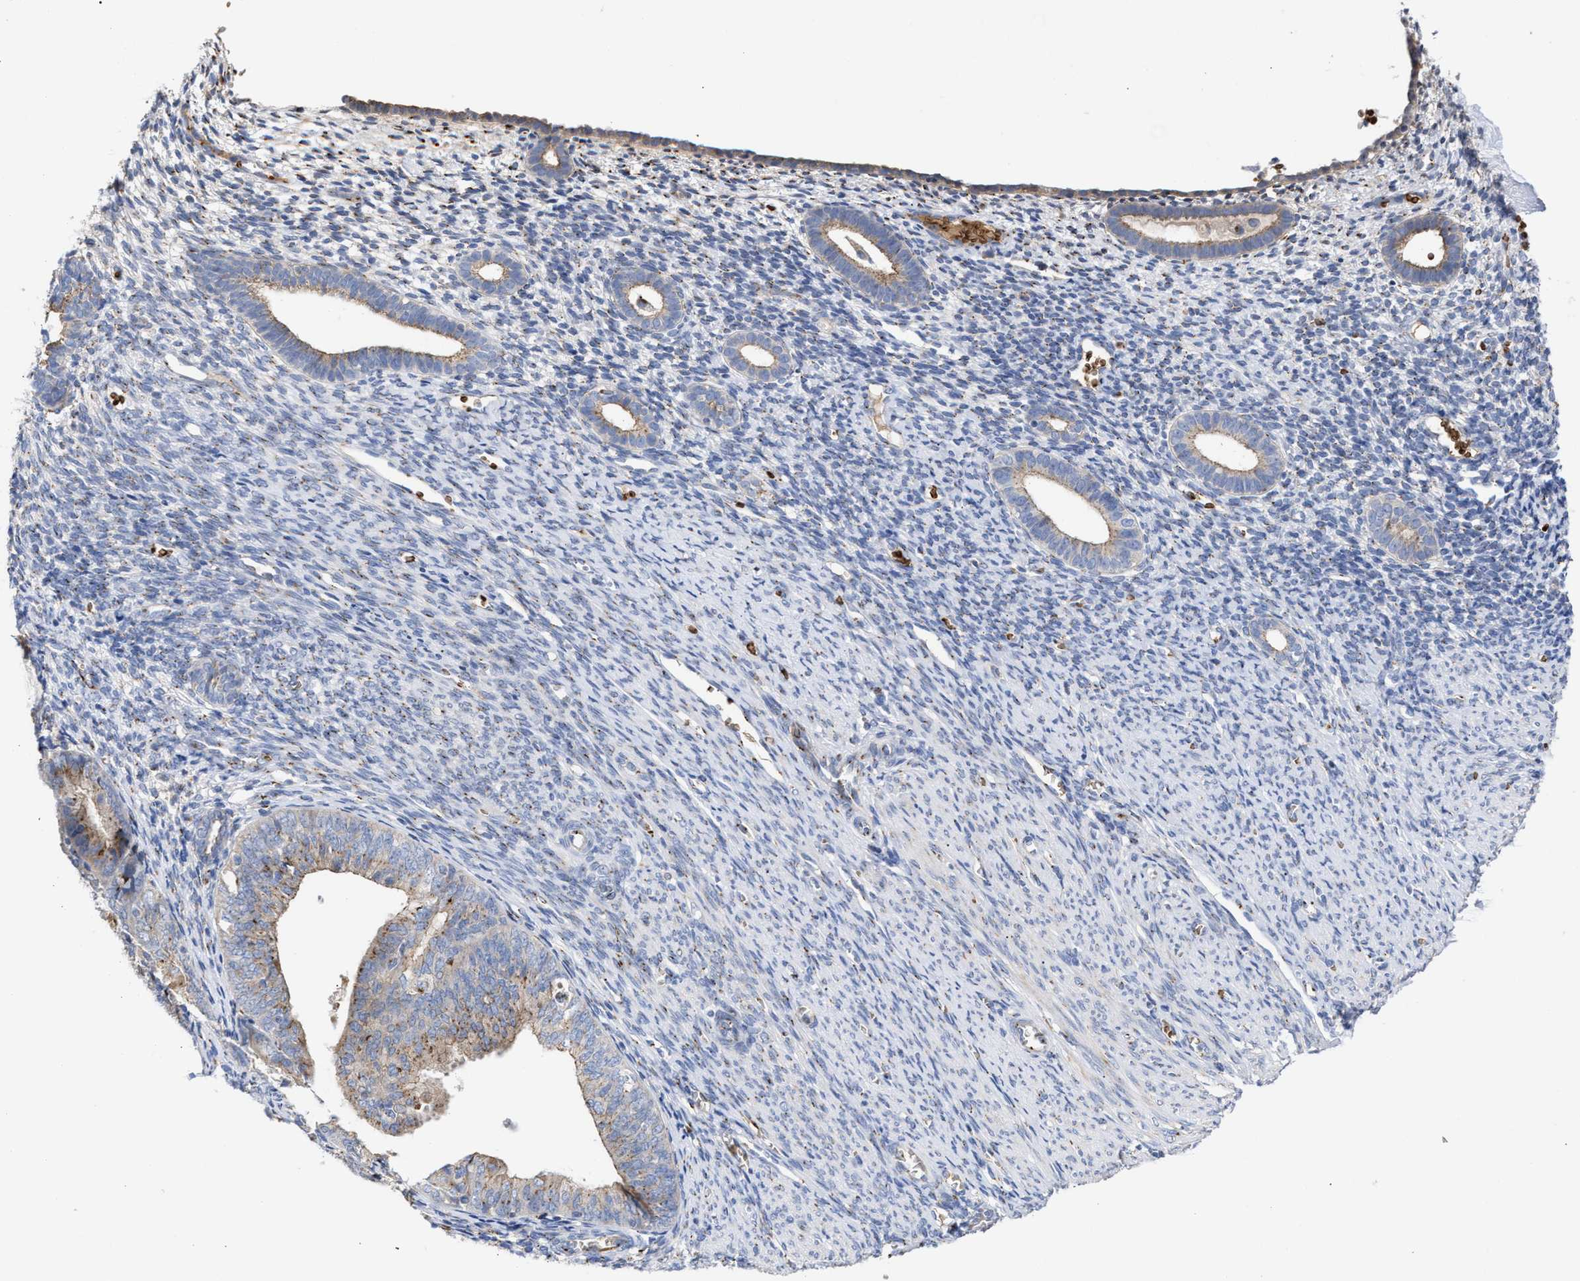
{"staining": {"intensity": "moderate", "quantity": "<25%", "location": "cytoplasmic/membranous"}, "tissue": "endometrium", "cell_type": "Cells in endometrial stroma", "image_type": "normal", "snomed": [{"axis": "morphology", "description": "Normal tissue, NOS"}, {"axis": "morphology", "description": "Adenocarcinoma, NOS"}, {"axis": "topography", "description": "Endometrium"}], "caption": "This photomicrograph exhibits IHC staining of normal endometrium, with low moderate cytoplasmic/membranous staining in approximately <25% of cells in endometrial stroma.", "gene": "CCL2", "patient": {"sex": "female", "age": 57}}